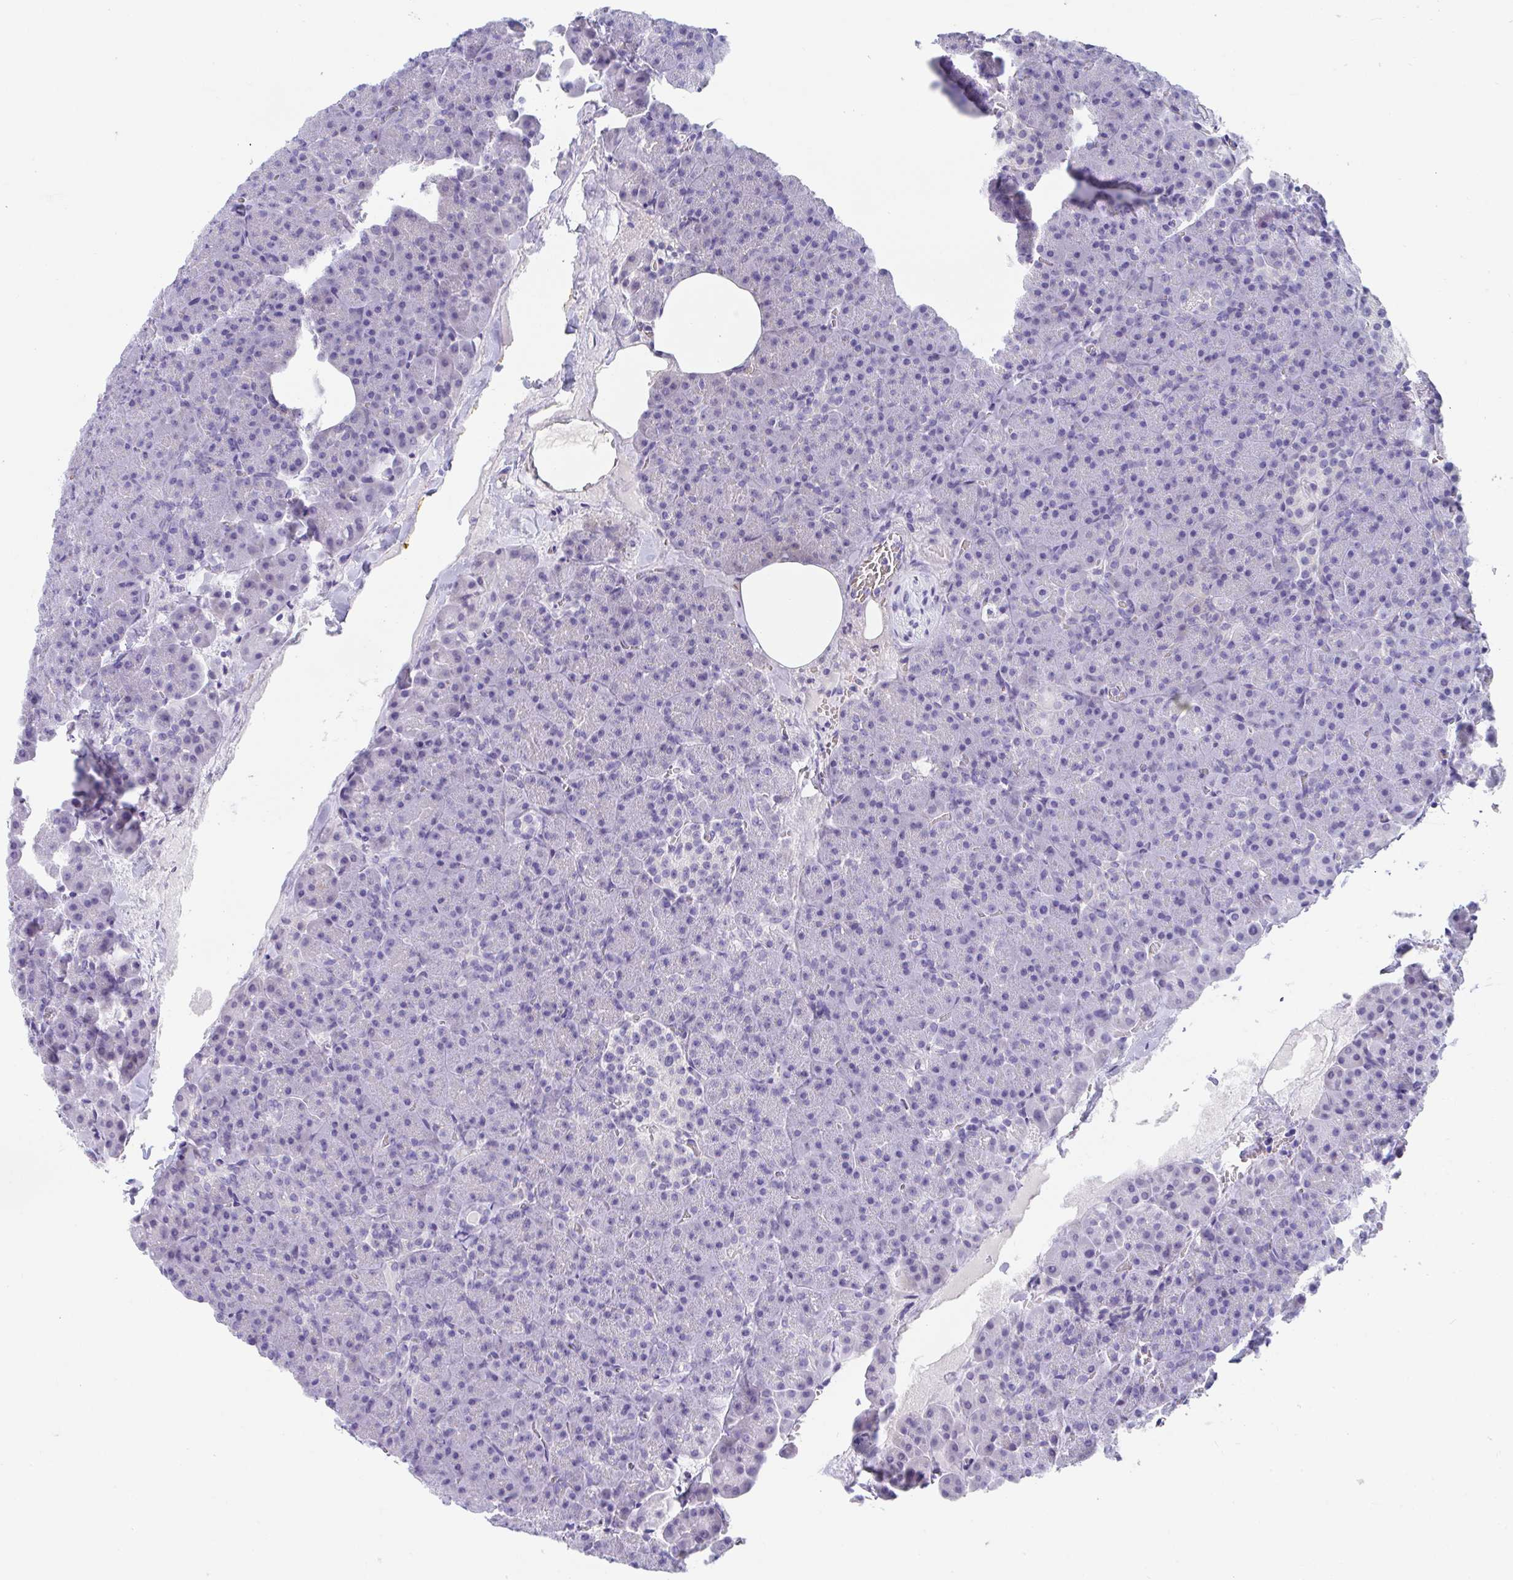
{"staining": {"intensity": "negative", "quantity": "none", "location": "none"}, "tissue": "pancreas", "cell_type": "Exocrine glandular cells", "image_type": "normal", "snomed": [{"axis": "morphology", "description": "Normal tissue, NOS"}, {"axis": "topography", "description": "Pancreas"}], "caption": "An image of human pancreas is negative for staining in exocrine glandular cells.", "gene": "TTC30A", "patient": {"sex": "female", "age": 74}}